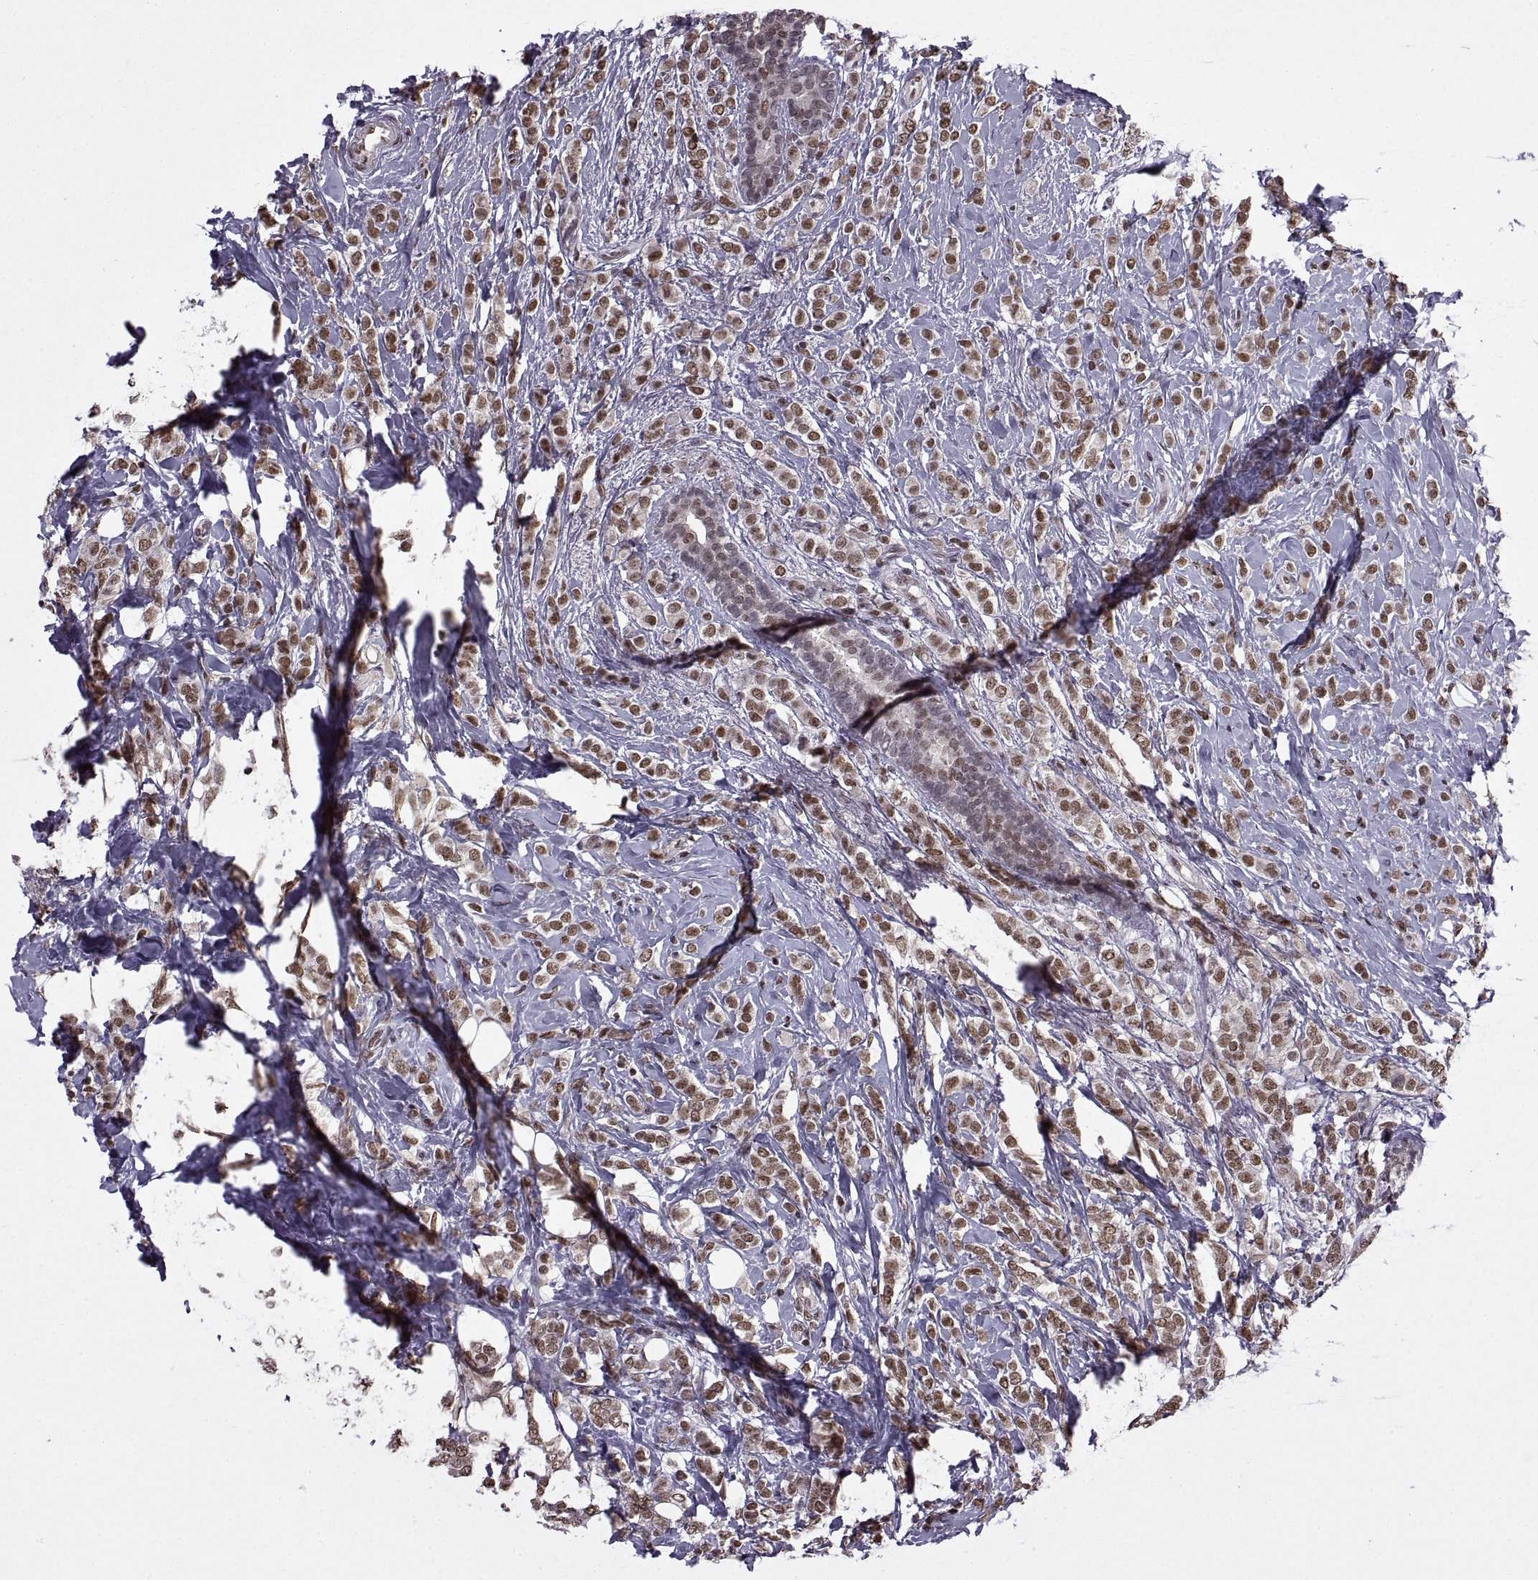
{"staining": {"intensity": "strong", "quantity": ">75%", "location": "nuclear"}, "tissue": "breast cancer", "cell_type": "Tumor cells", "image_type": "cancer", "snomed": [{"axis": "morphology", "description": "Lobular carcinoma"}, {"axis": "topography", "description": "Breast"}], "caption": "Breast cancer (lobular carcinoma) stained for a protein exhibits strong nuclear positivity in tumor cells.", "gene": "INTS3", "patient": {"sex": "female", "age": 49}}